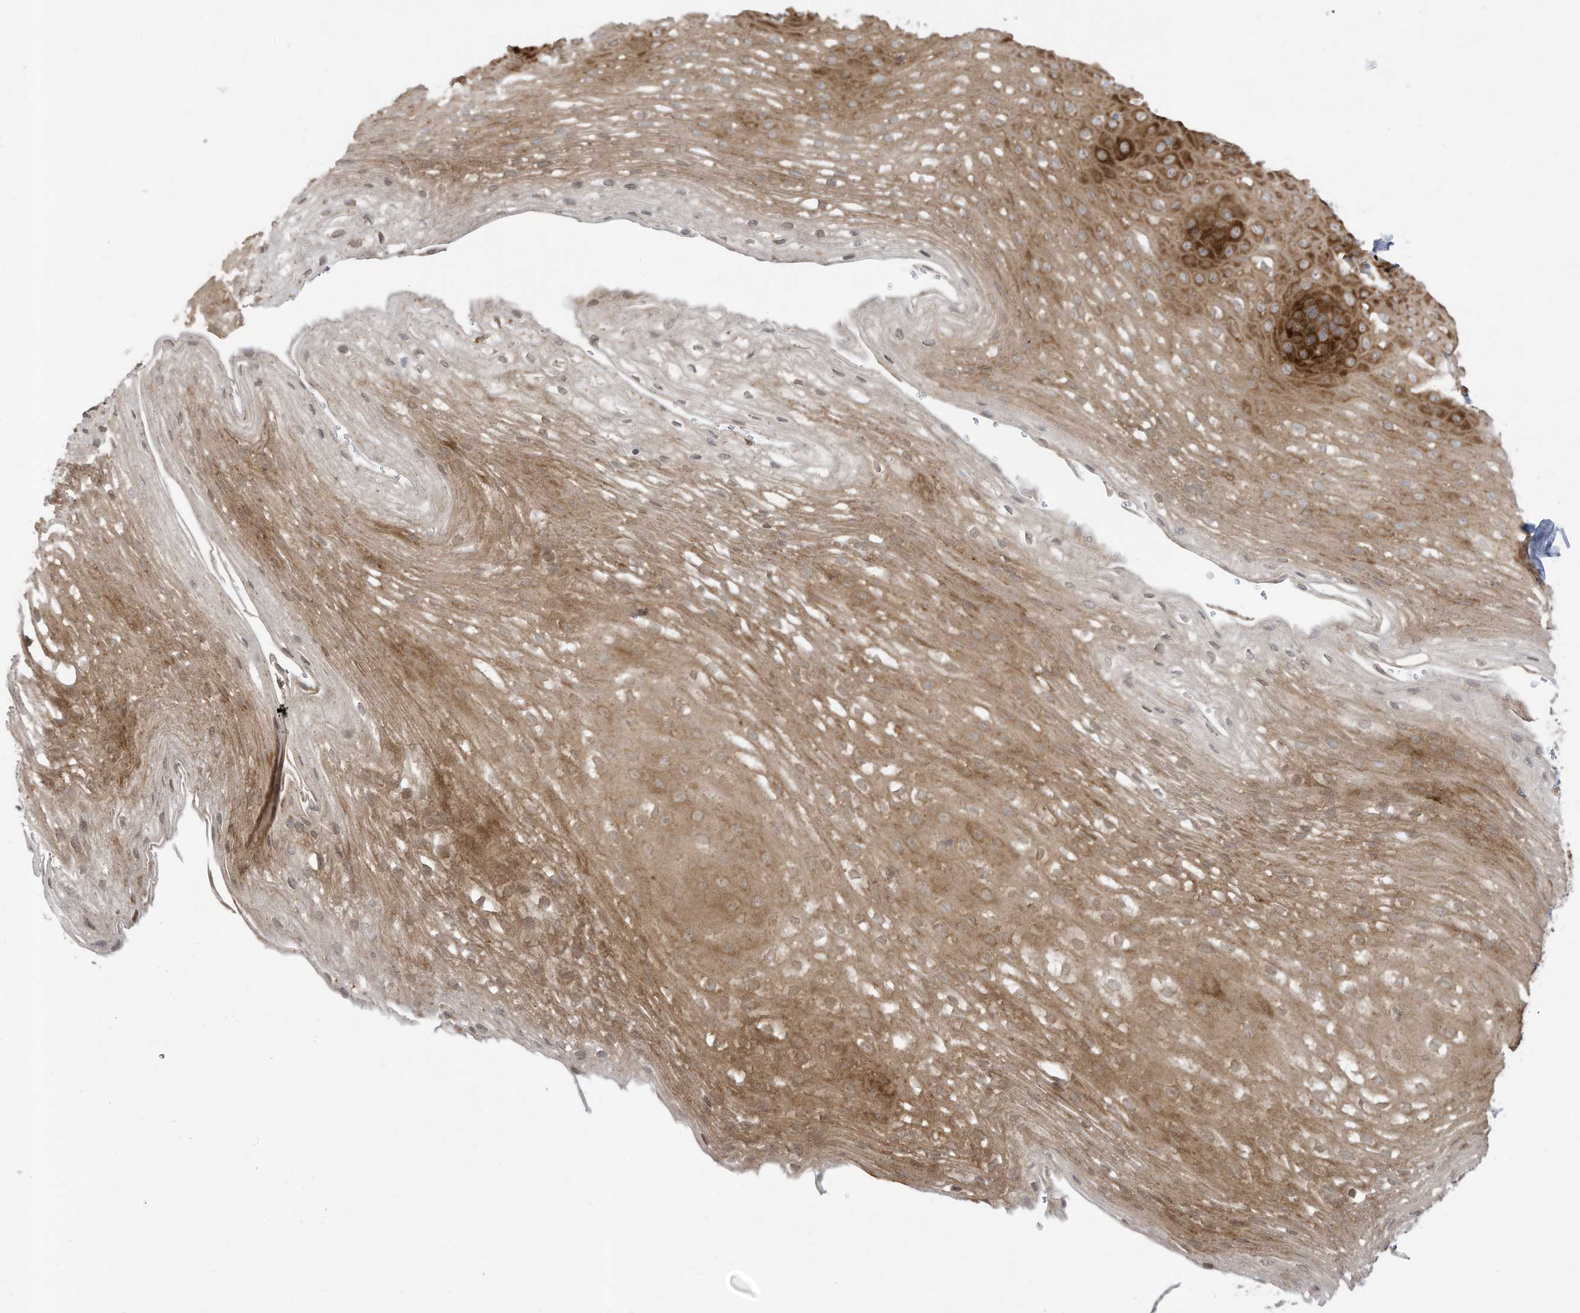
{"staining": {"intensity": "moderate", "quantity": ">75%", "location": "cytoplasmic/membranous"}, "tissue": "esophagus", "cell_type": "Squamous epithelial cells", "image_type": "normal", "snomed": [{"axis": "morphology", "description": "Normal tissue, NOS"}, {"axis": "topography", "description": "Esophagus"}], "caption": "Immunohistochemical staining of unremarkable human esophagus shows >75% levels of moderate cytoplasmic/membranous protein positivity in about >75% of squamous epithelial cells.", "gene": "USE1", "patient": {"sex": "female", "age": 66}}